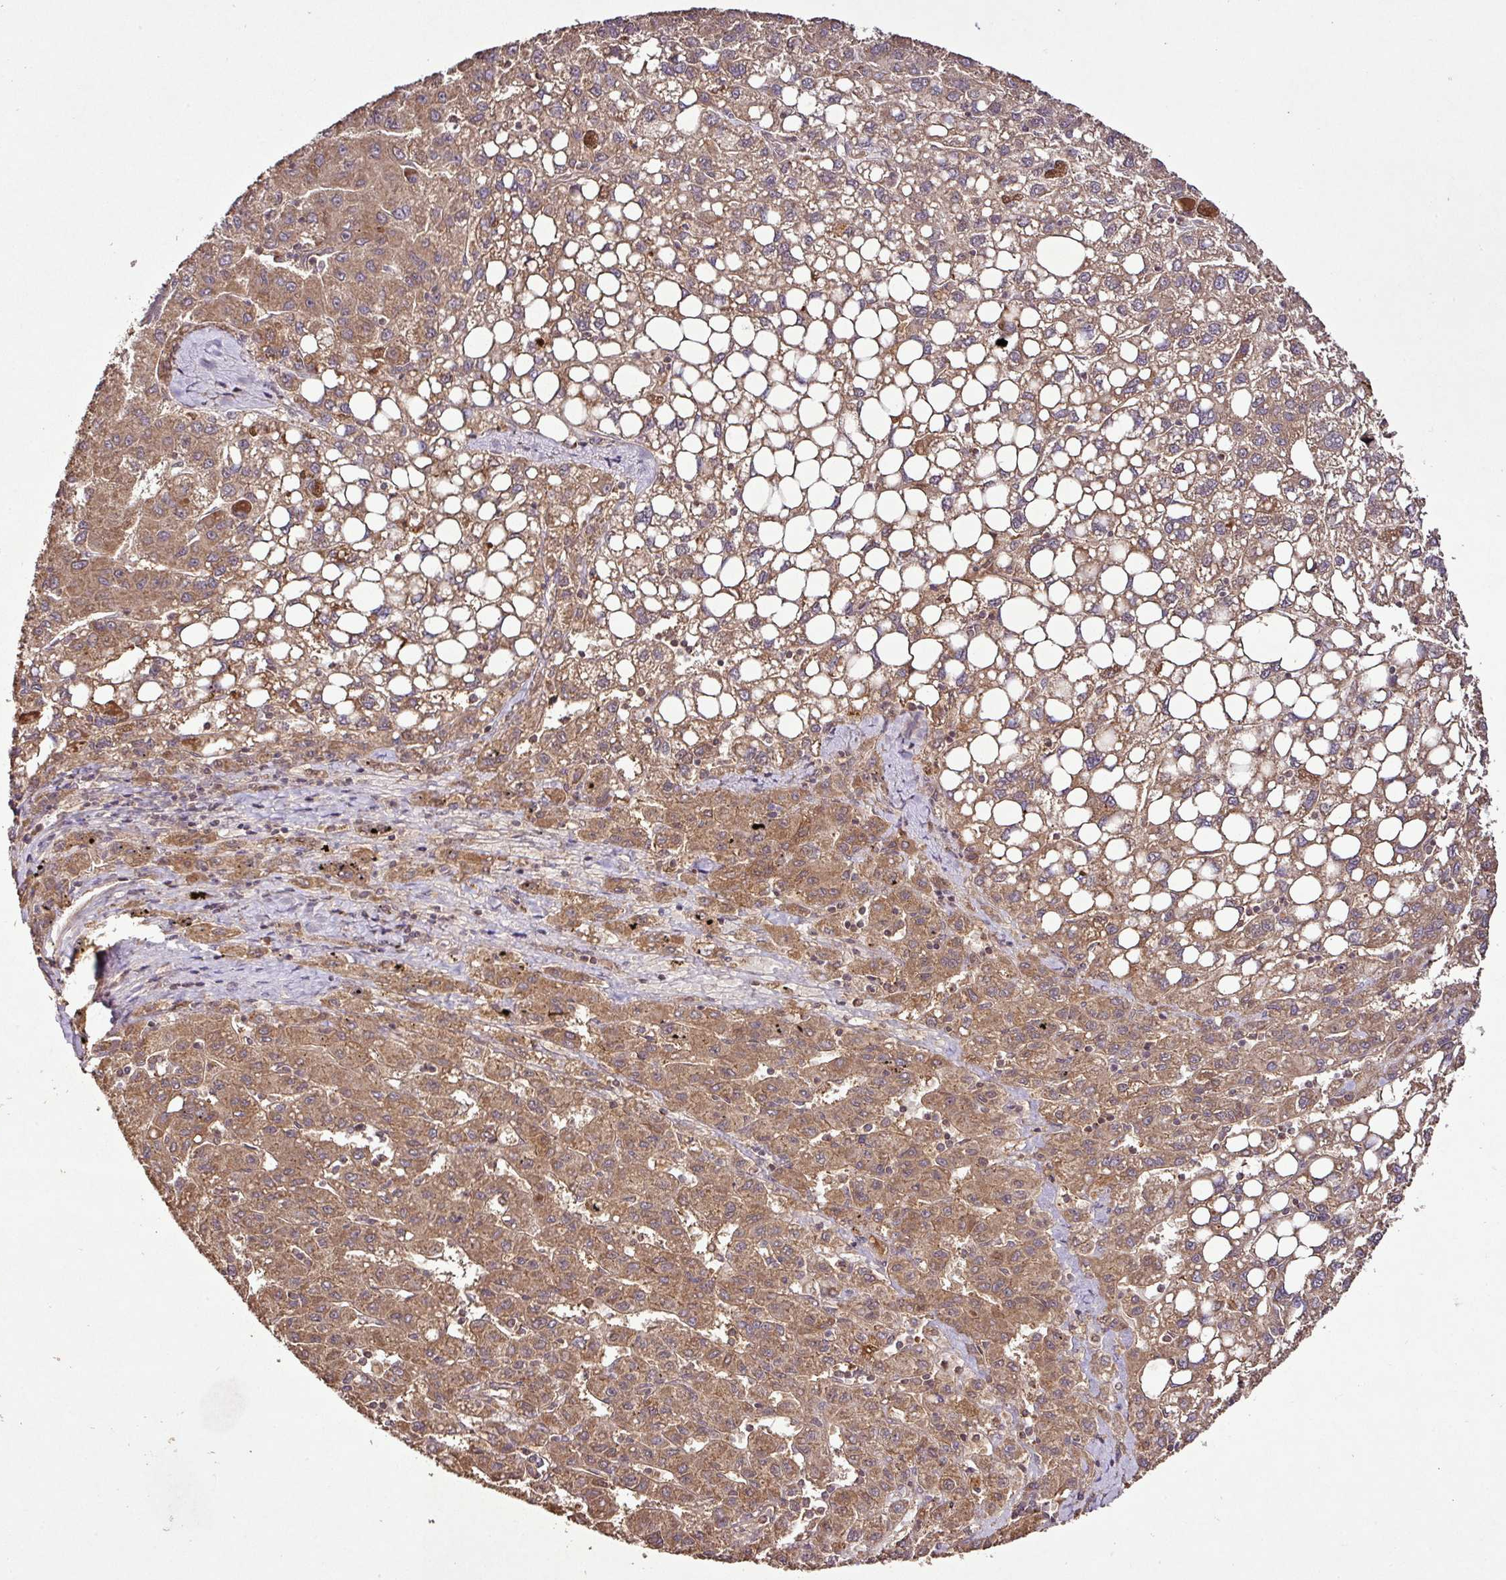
{"staining": {"intensity": "moderate", "quantity": ">75%", "location": "cytoplasmic/membranous"}, "tissue": "liver cancer", "cell_type": "Tumor cells", "image_type": "cancer", "snomed": [{"axis": "morphology", "description": "Carcinoma, Hepatocellular, NOS"}, {"axis": "topography", "description": "Liver"}], "caption": "Liver hepatocellular carcinoma stained with DAB immunohistochemistry demonstrates medium levels of moderate cytoplasmic/membranous positivity in about >75% of tumor cells.", "gene": "FAIM", "patient": {"sex": "female", "age": 82}}